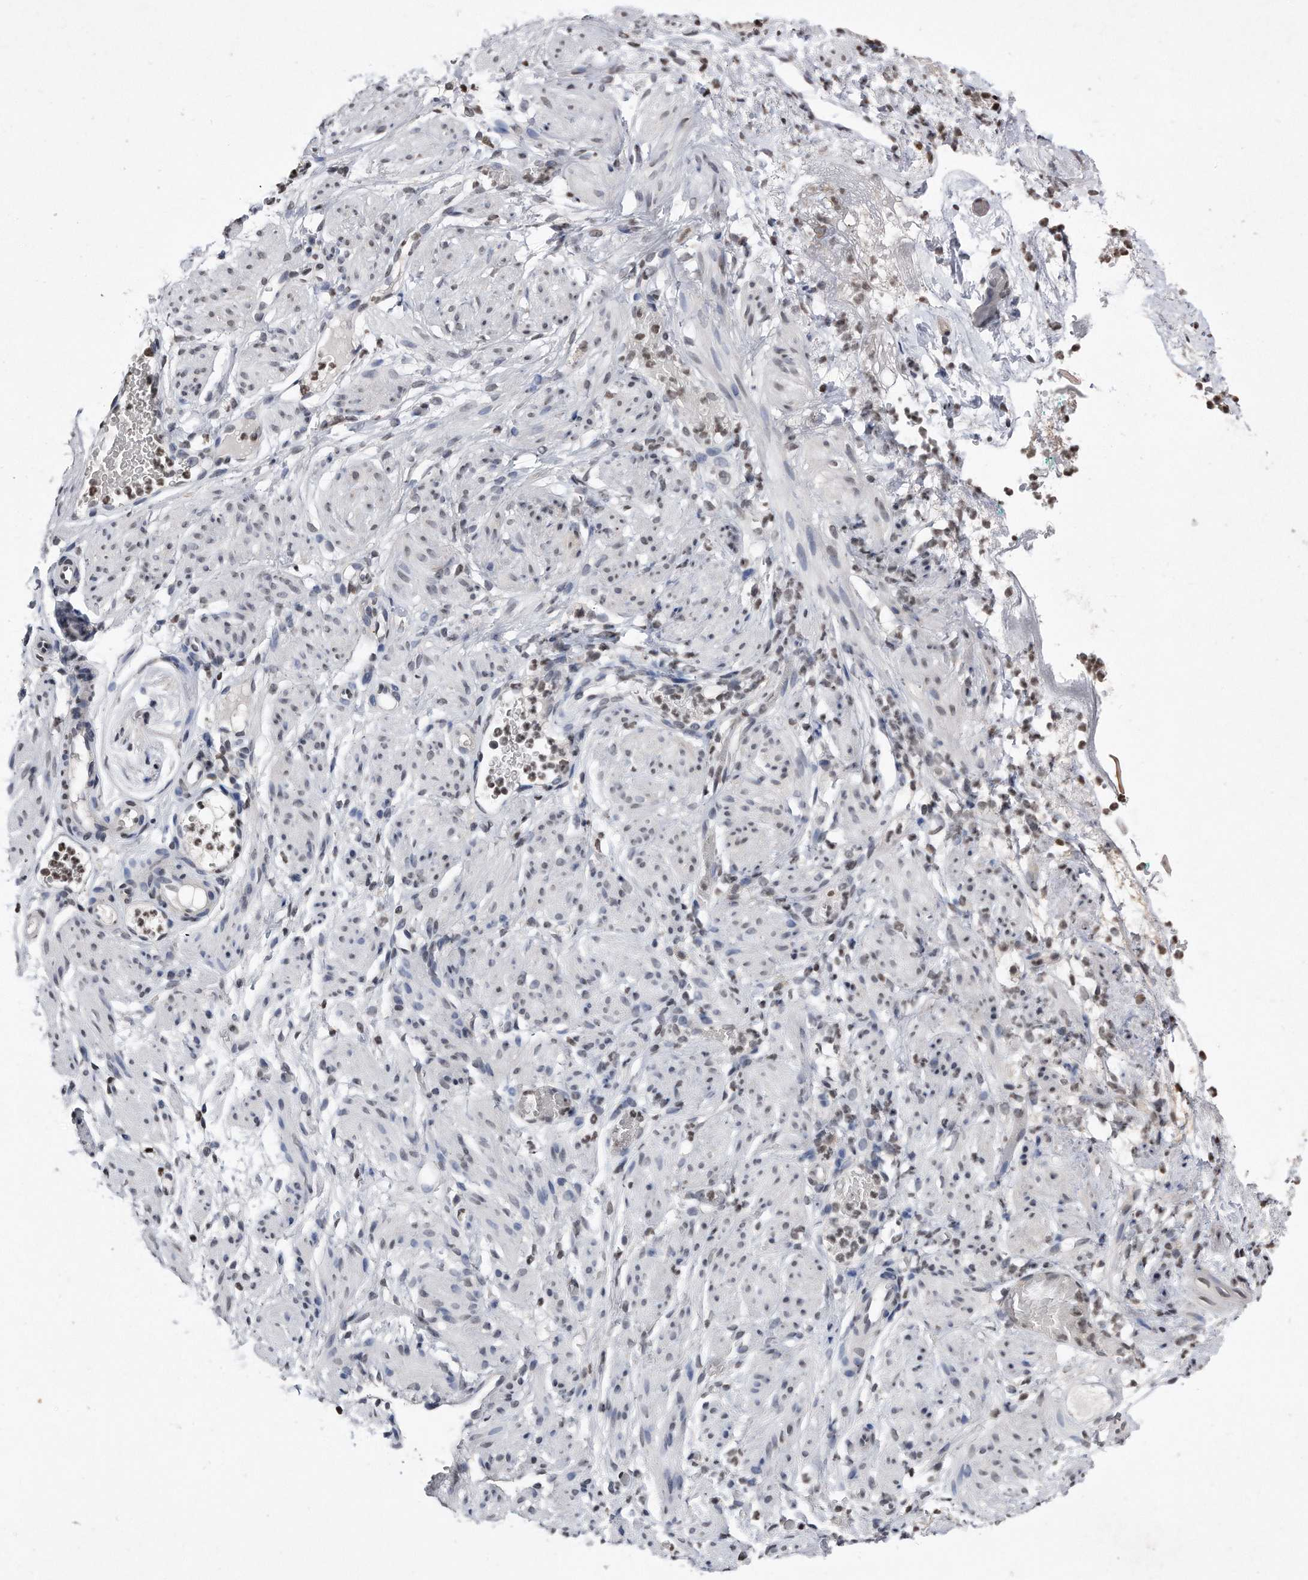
{"staining": {"intensity": "negative", "quantity": "none", "location": "none"}, "tissue": "adipose tissue", "cell_type": "Adipocytes", "image_type": "normal", "snomed": [{"axis": "morphology", "description": "Normal tissue, NOS"}, {"axis": "topography", "description": "Smooth muscle"}, {"axis": "topography", "description": "Peripheral nerve tissue"}], "caption": "The micrograph displays no staining of adipocytes in benign adipose tissue. Nuclei are stained in blue.", "gene": "DAB1", "patient": {"sex": "female", "age": 39}}